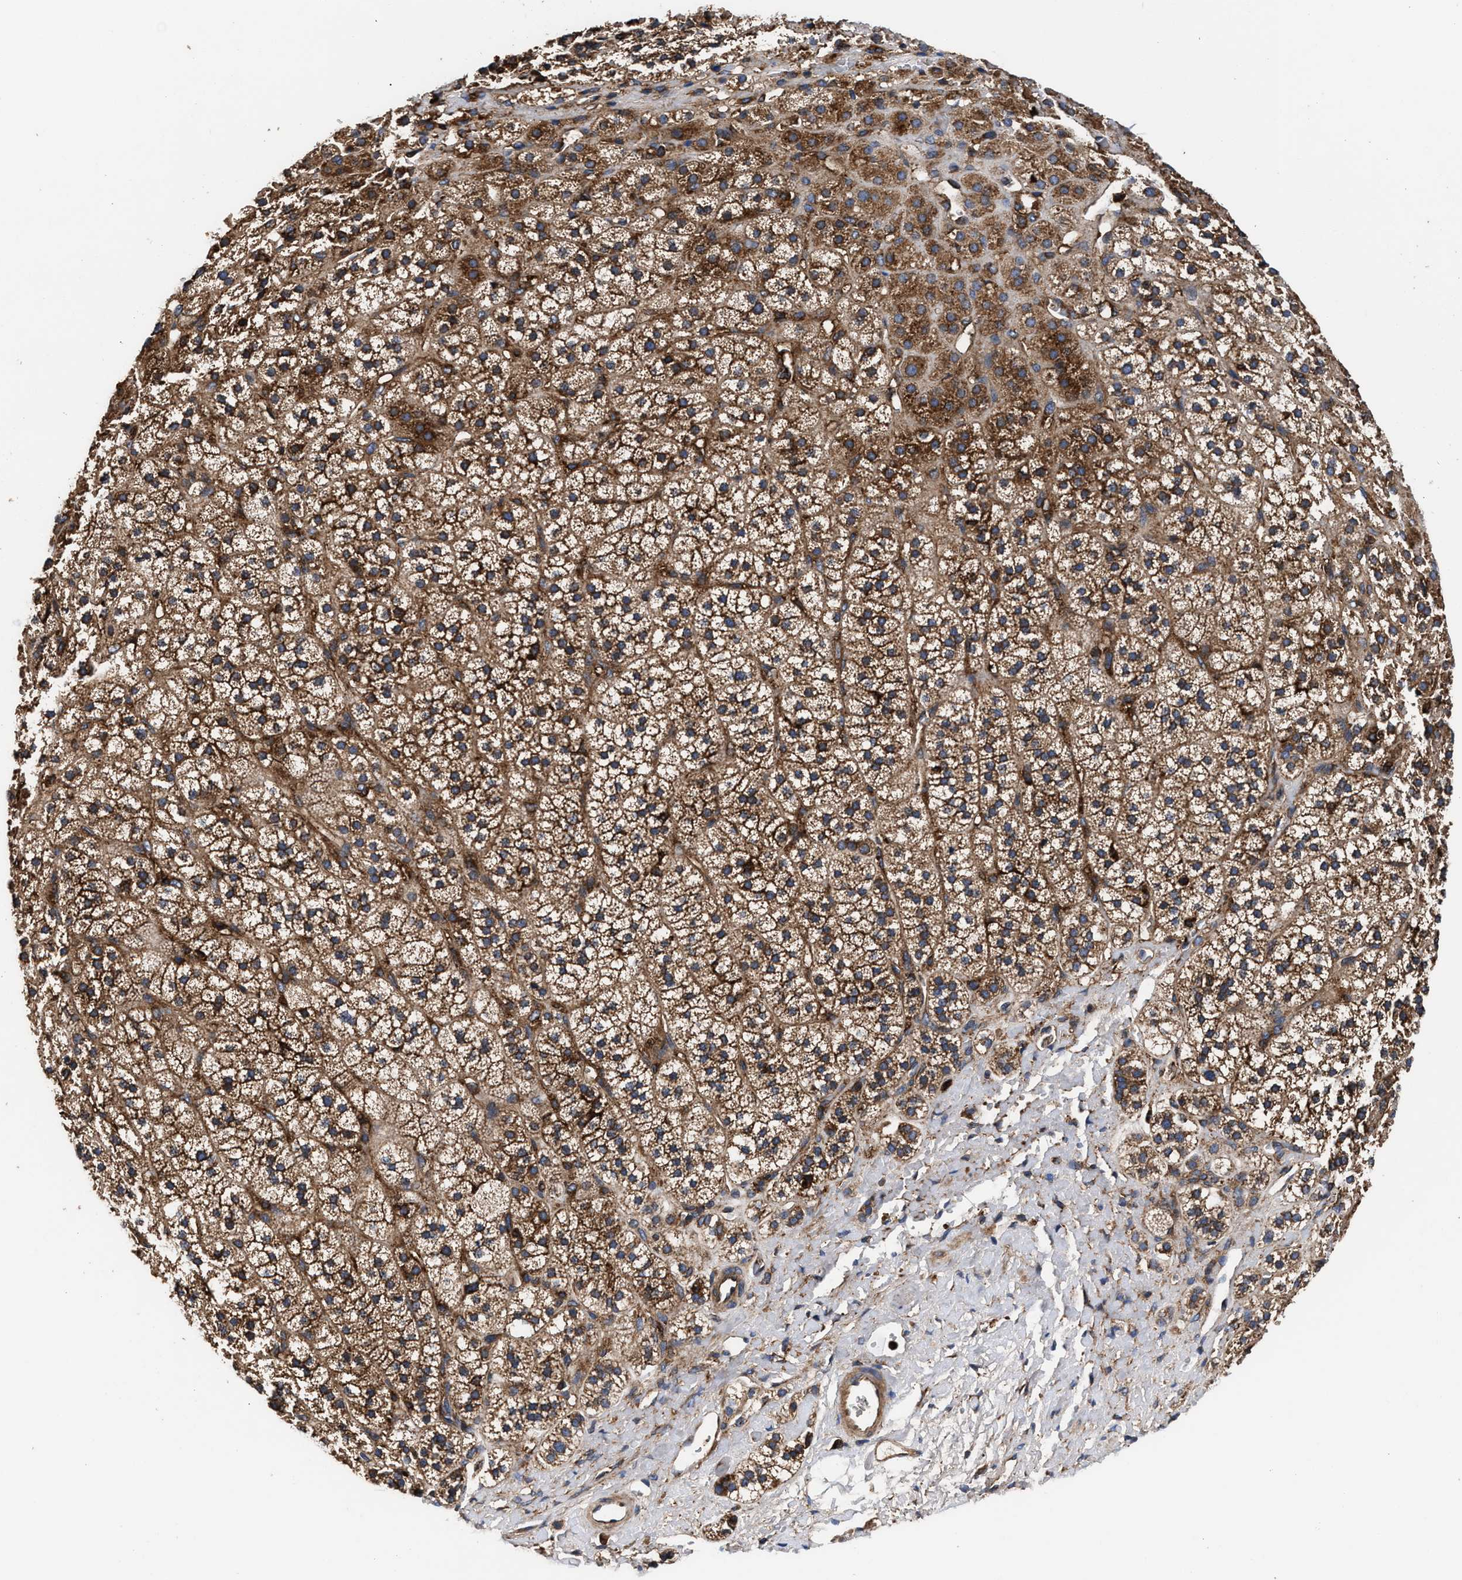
{"staining": {"intensity": "moderate", "quantity": ">75%", "location": "cytoplasmic/membranous"}, "tissue": "adrenal gland", "cell_type": "Glandular cells", "image_type": "normal", "snomed": [{"axis": "morphology", "description": "Normal tissue, NOS"}, {"axis": "topography", "description": "Adrenal gland"}], "caption": "Adrenal gland stained with DAB immunohistochemistry (IHC) reveals medium levels of moderate cytoplasmic/membranous staining in approximately >75% of glandular cells. Immunohistochemistry (ihc) stains the protein of interest in brown and the nuclei are stained blue.", "gene": "ENSG00000286112", "patient": {"sex": "male", "age": 56}}